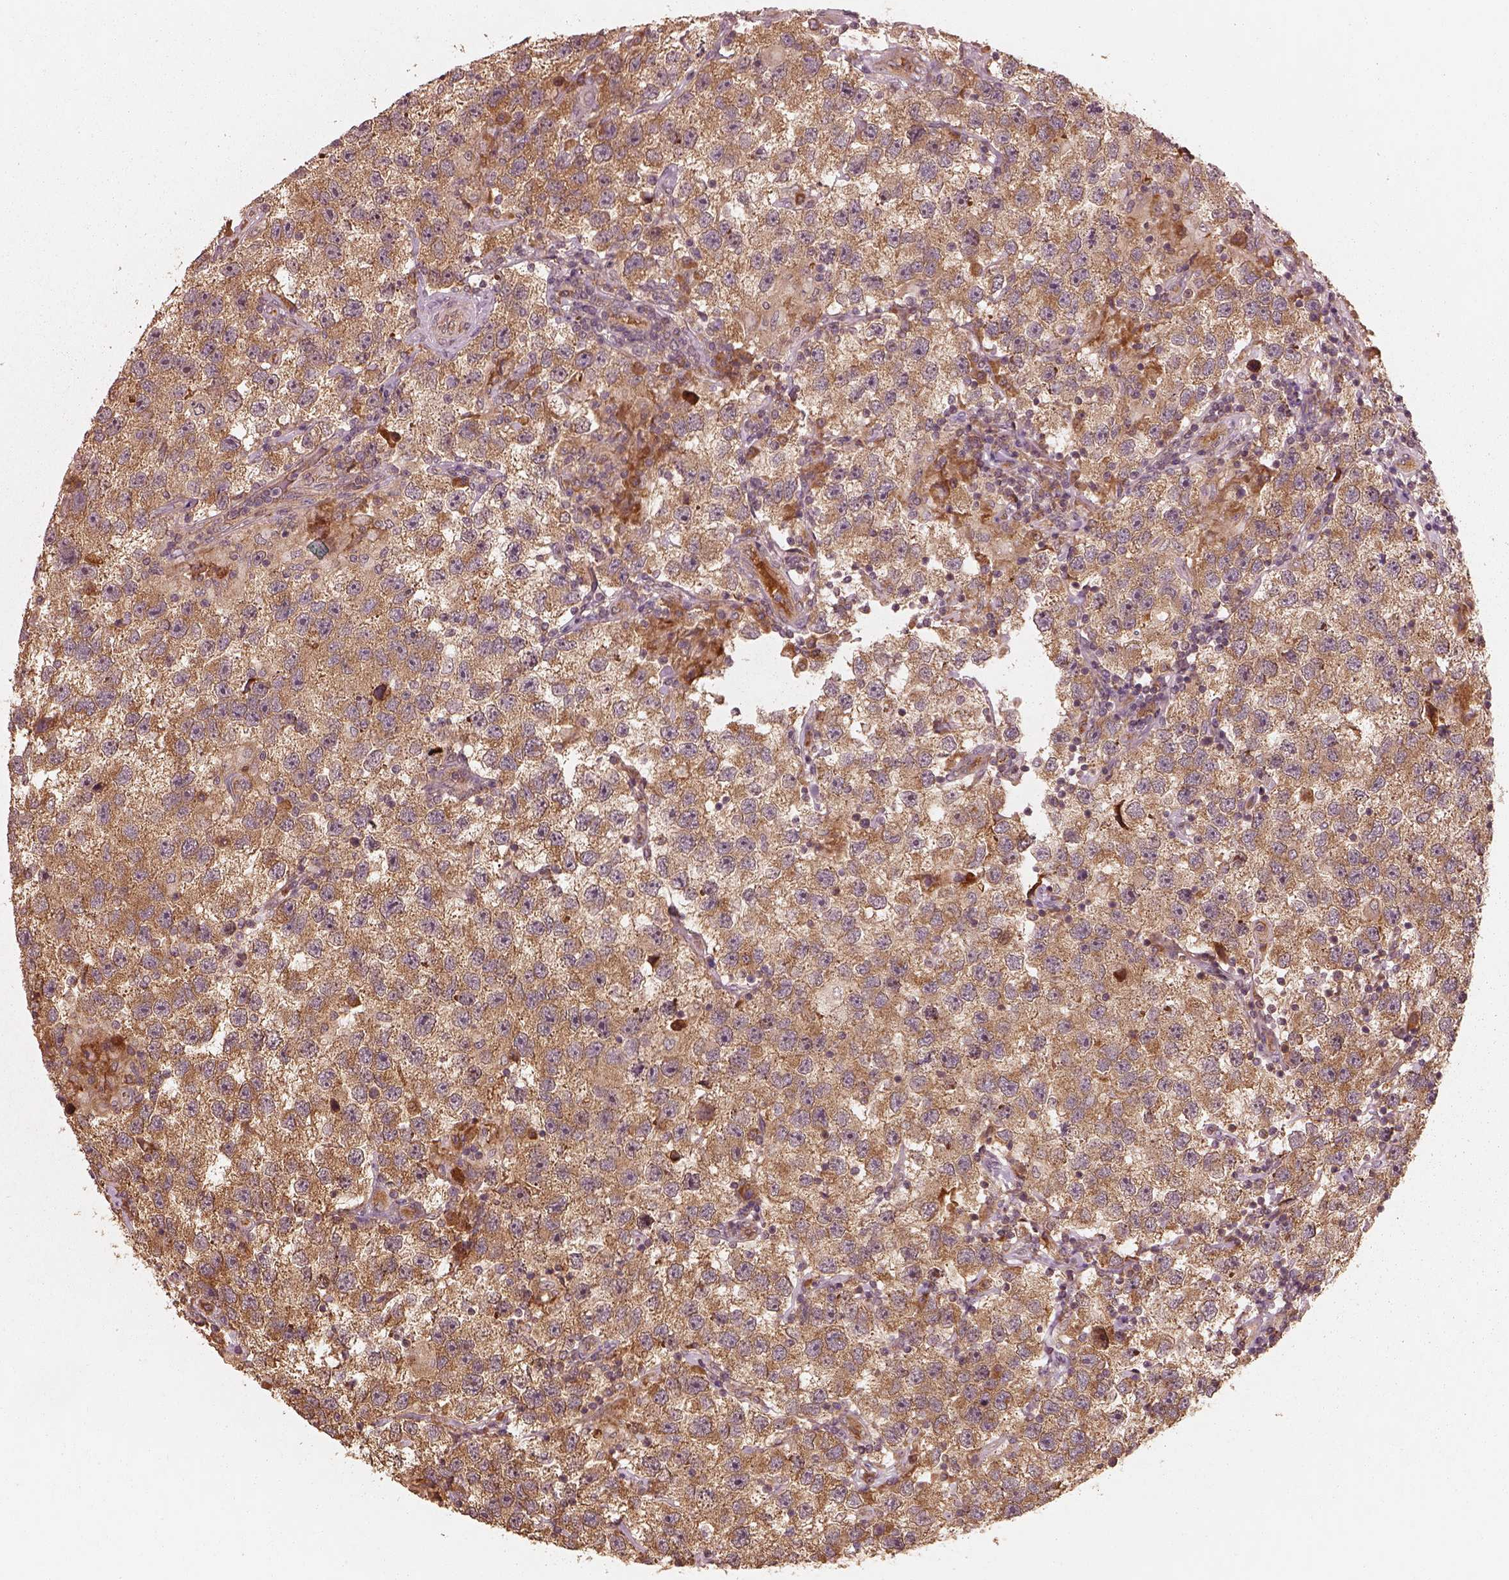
{"staining": {"intensity": "moderate", "quantity": ">75%", "location": "cytoplasmic/membranous"}, "tissue": "testis cancer", "cell_type": "Tumor cells", "image_type": "cancer", "snomed": [{"axis": "morphology", "description": "Seminoma, NOS"}, {"axis": "topography", "description": "Testis"}], "caption": "Brown immunohistochemical staining in human seminoma (testis) demonstrates moderate cytoplasmic/membranous positivity in about >75% of tumor cells. Nuclei are stained in blue.", "gene": "RPS5", "patient": {"sex": "male", "age": 26}}